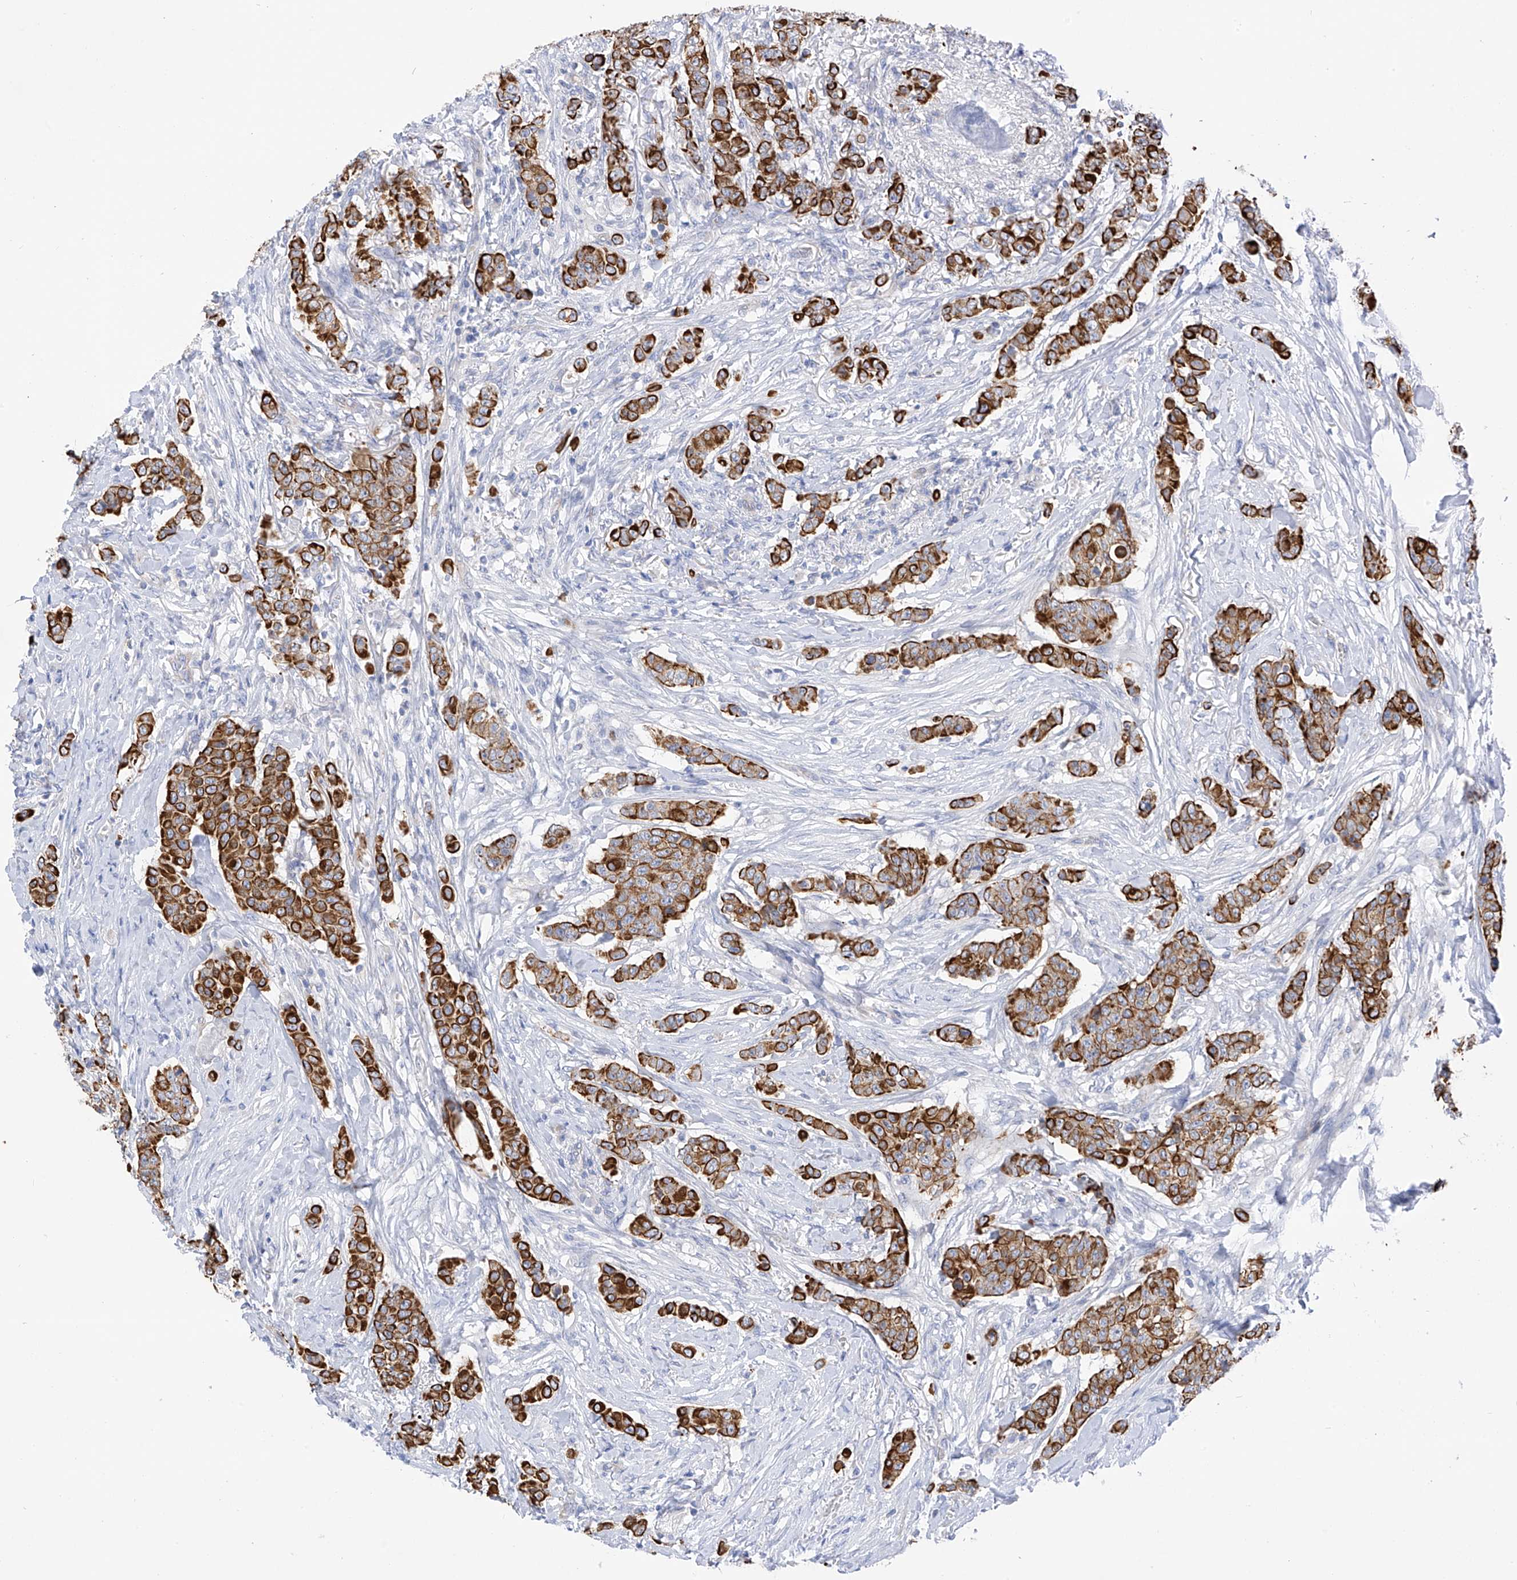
{"staining": {"intensity": "strong", "quantity": ">75%", "location": "cytoplasmic/membranous"}, "tissue": "breast cancer", "cell_type": "Tumor cells", "image_type": "cancer", "snomed": [{"axis": "morphology", "description": "Duct carcinoma"}, {"axis": "topography", "description": "Breast"}], "caption": "Brown immunohistochemical staining in human breast cancer reveals strong cytoplasmic/membranous staining in about >75% of tumor cells.", "gene": "PIK3C2B", "patient": {"sex": "female", "age": 40}}